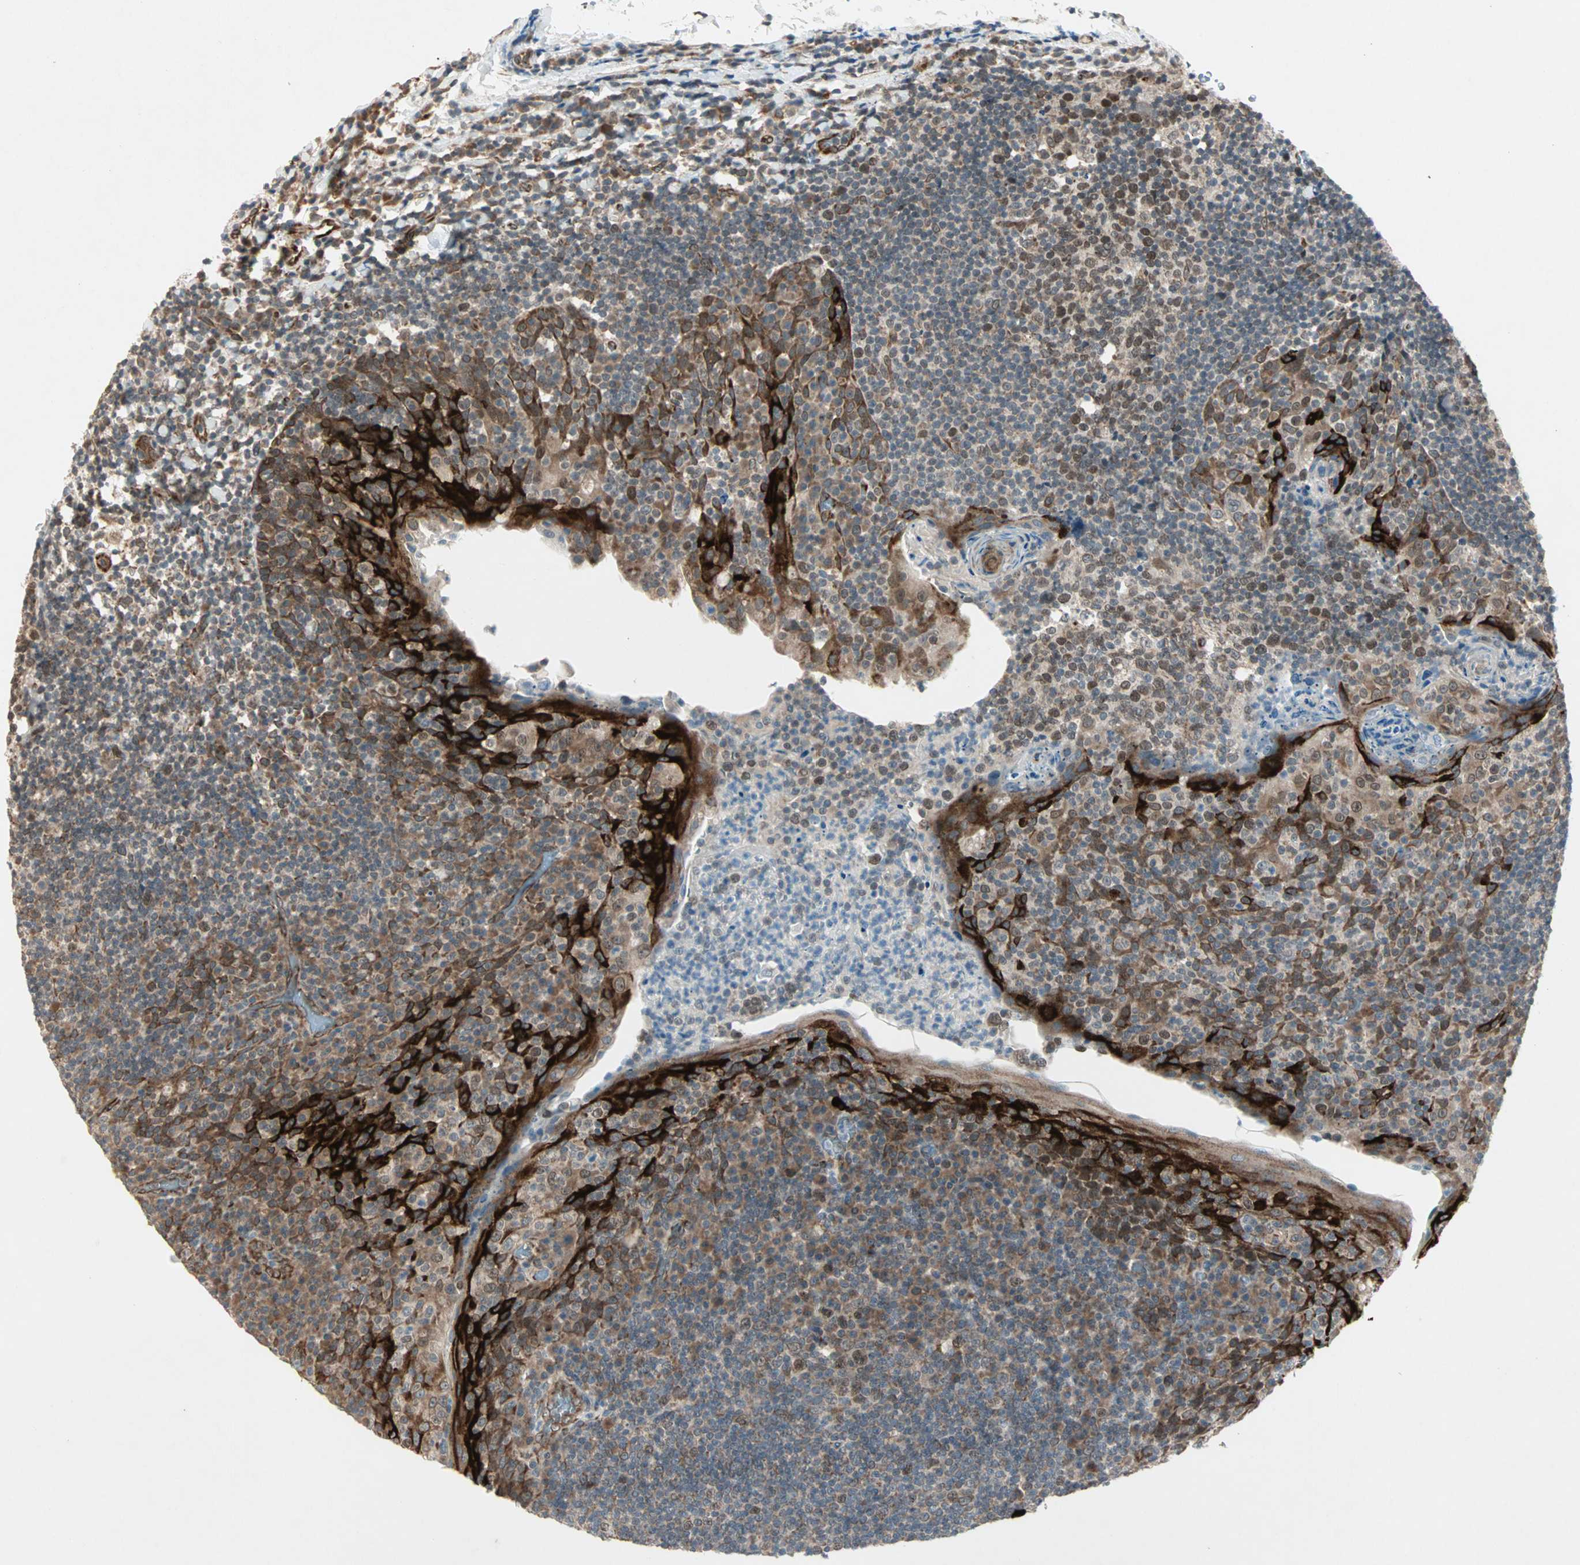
{"staining": {"intensity": "moderate", "quantity": ">75%", "location": "cytoplasmic/membranous,nuclear"}, "tissue": "tonsil", "cell_type": "Germinal center cells", "image_type": "normal", "snomed": [{"axis": "morphology", "description": "Normal tissue, NOS"}, {"axis": "topography", "description": "Tonsil"}], "caption": "Immunohistochemical staining of benign tonsil exhibits medium levels of moderate cytoplasmic/membranous,nuclear expression in approximately >75% of germinal center cells. The staining was performed using DAB, with brown indicating positive protein expression. Nuclei are stained blue with hematoxylin.", "gene": "ZNF37A", "patient": {"sex": "male", "age": 17}}